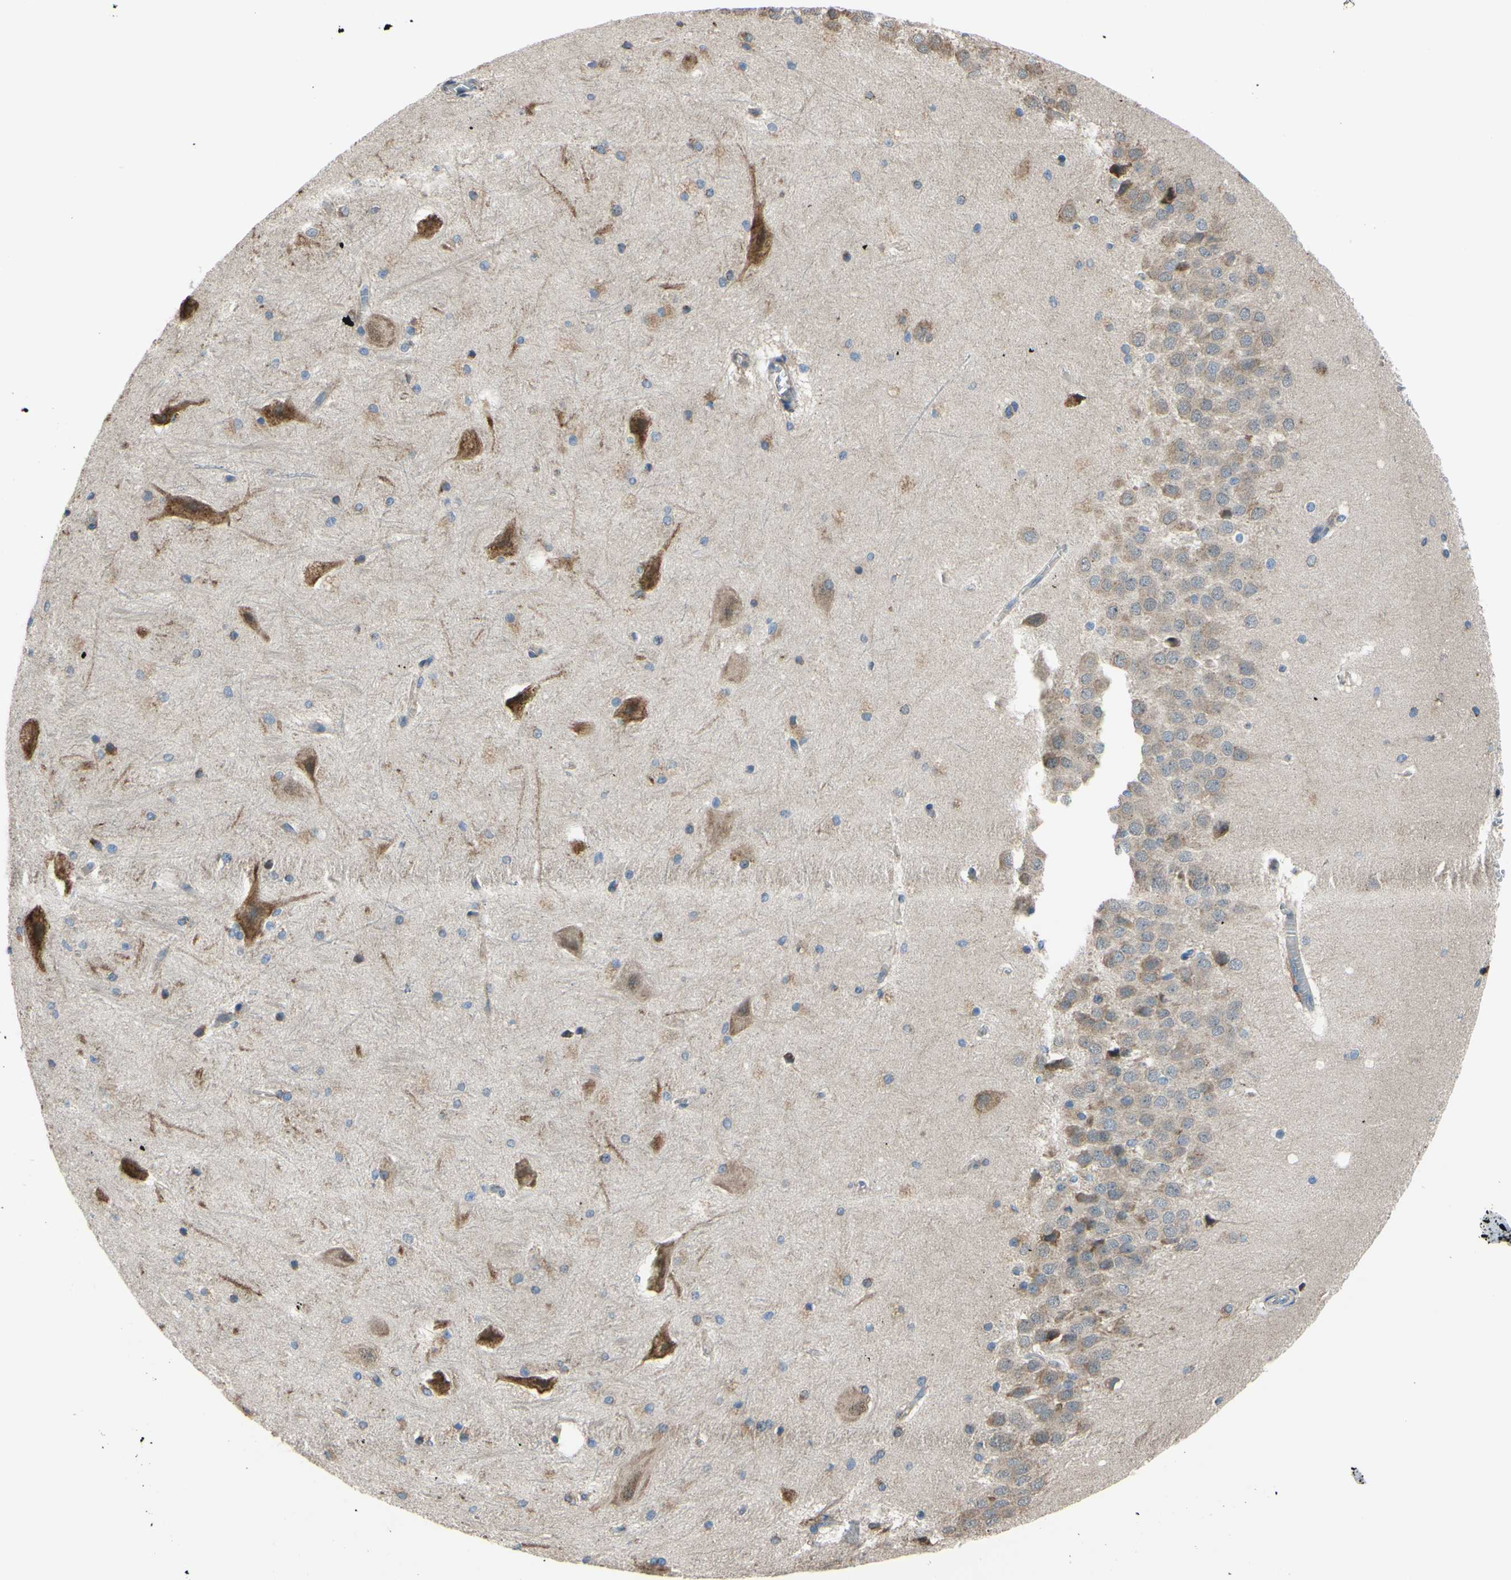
{"staining": {"intensity": "negative", "quantity": "none", "location": "none"}, "tissue": "hippocampus", "cell_type": "Glial cells", "image_type": "normal", "snomed": [{"axis": "morphology", "description": "Normal tissue, NOS"}, {"axis": "topography", "description": "Hippocampus"}], "caption": "IHC histopathology image of benign human hippocampus stained for a protein (brown), which displays no staining in glial cells. (Brightfield microscopy of DAB IHC at high magnification).", "gene": "BMF", "patient": {"sex": "female", "age": 19}}